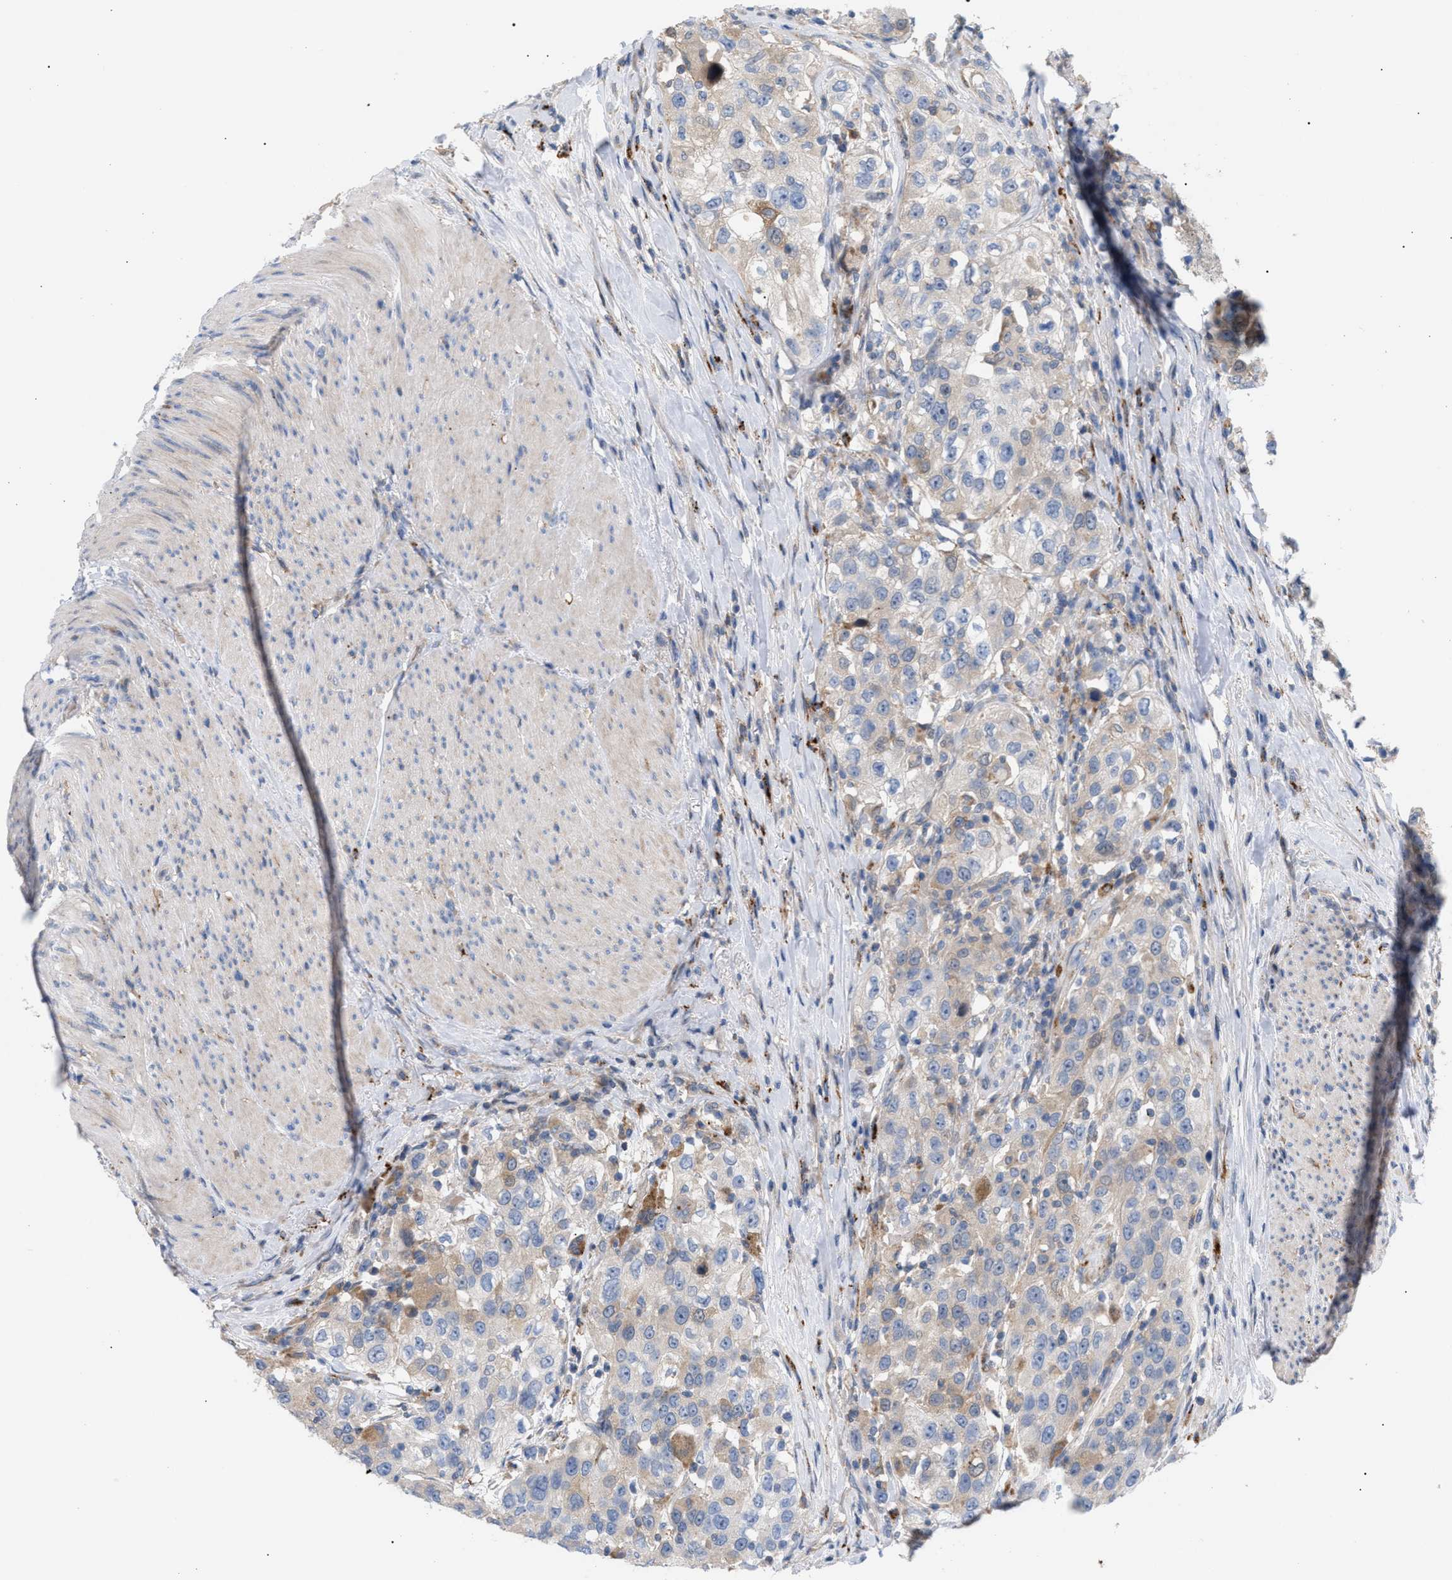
{"staining": {"intensity": "weak", "quantity": "<25%", "location": "cytoplasmic/membranous"}, "tissue": "urothelial cancer", "cell_type": "Tumor cells", "image_type": "cancer", "snomed": [{"axis": "morphology", "description": "Urothelial carcinoma, High grade"}, {"axis": "topography", "description": "Urinary bladder"}], "caption": "Immunohistochemistry of urothelial cancer shows no staining in tumor cells. (Brightfield microscopy of DAB (3,3'-diaminobenzidine) immunohistochemistry (IHC) at high magnification).", "gene": "MBTD1", "patient": {"sex": "female", "age": 80}}